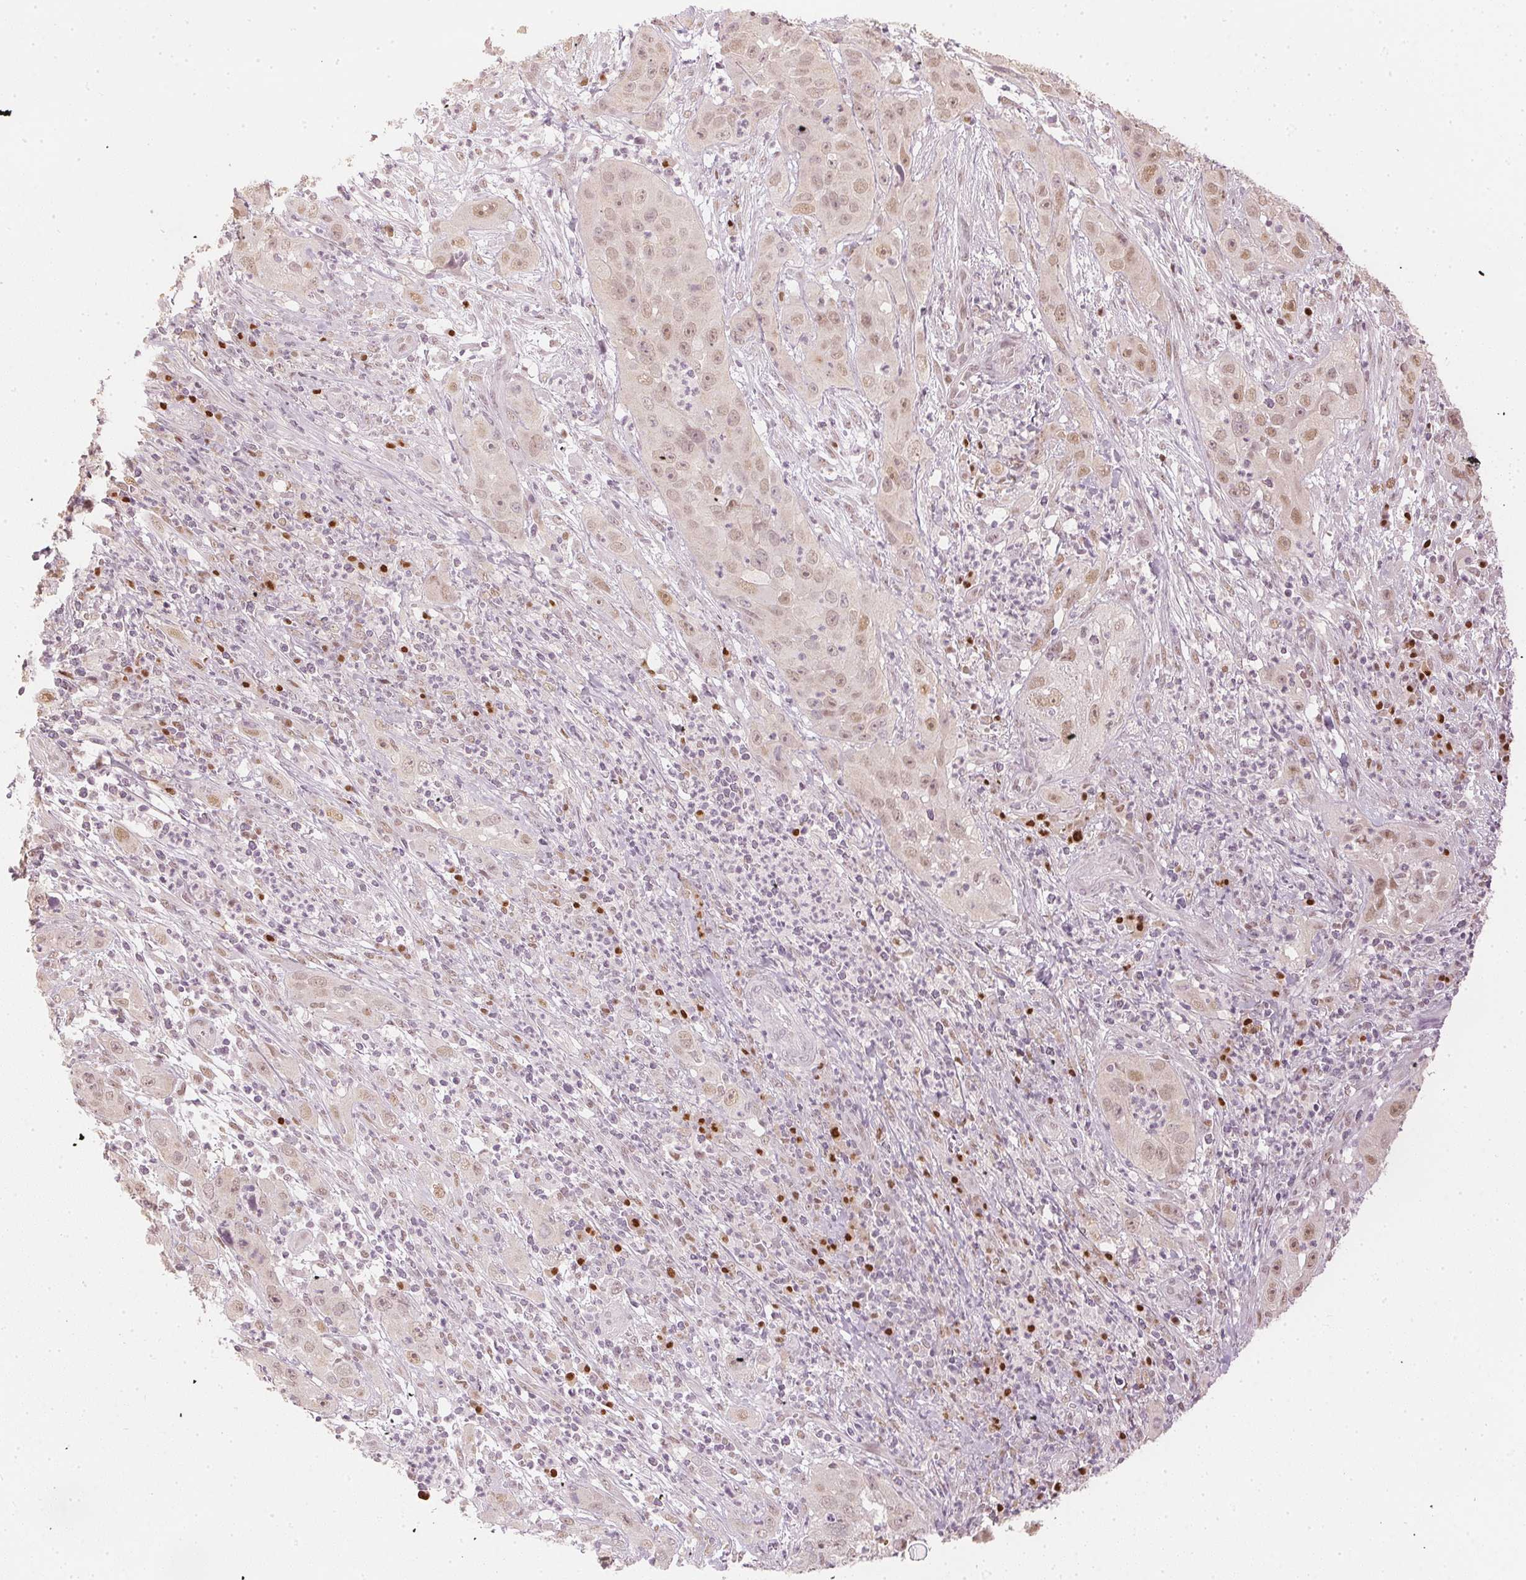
{"staining": {"intensity": "weak", "quantity": "25%-75%", "location": "nuclear"}, "tissue": "cervical cancer", "cell_type": "Tumor cells", "image_type": "cancer", "snomed": [{"axis": "morphology", "description": "Squamous cell carcinoma, NOS"}, {"axis": "topography", "description": "Cervix"}], "caption": "Immunohistochemistry (DAB (3,3'-diaminobenzidine)) staining of cervical cancer (squamous cell carcinoma) demonstrates weak nuclear protein positivity in approximately 25%-75% of tumor cells. (Stains: DAB (3,3'-diaminobenzidine) in brown, nuclei in blue, Microscopy: brightfield microscopy at high magnification).", "gene": "SLC39A3", "patient": {"sex": "female", "age": 32}}